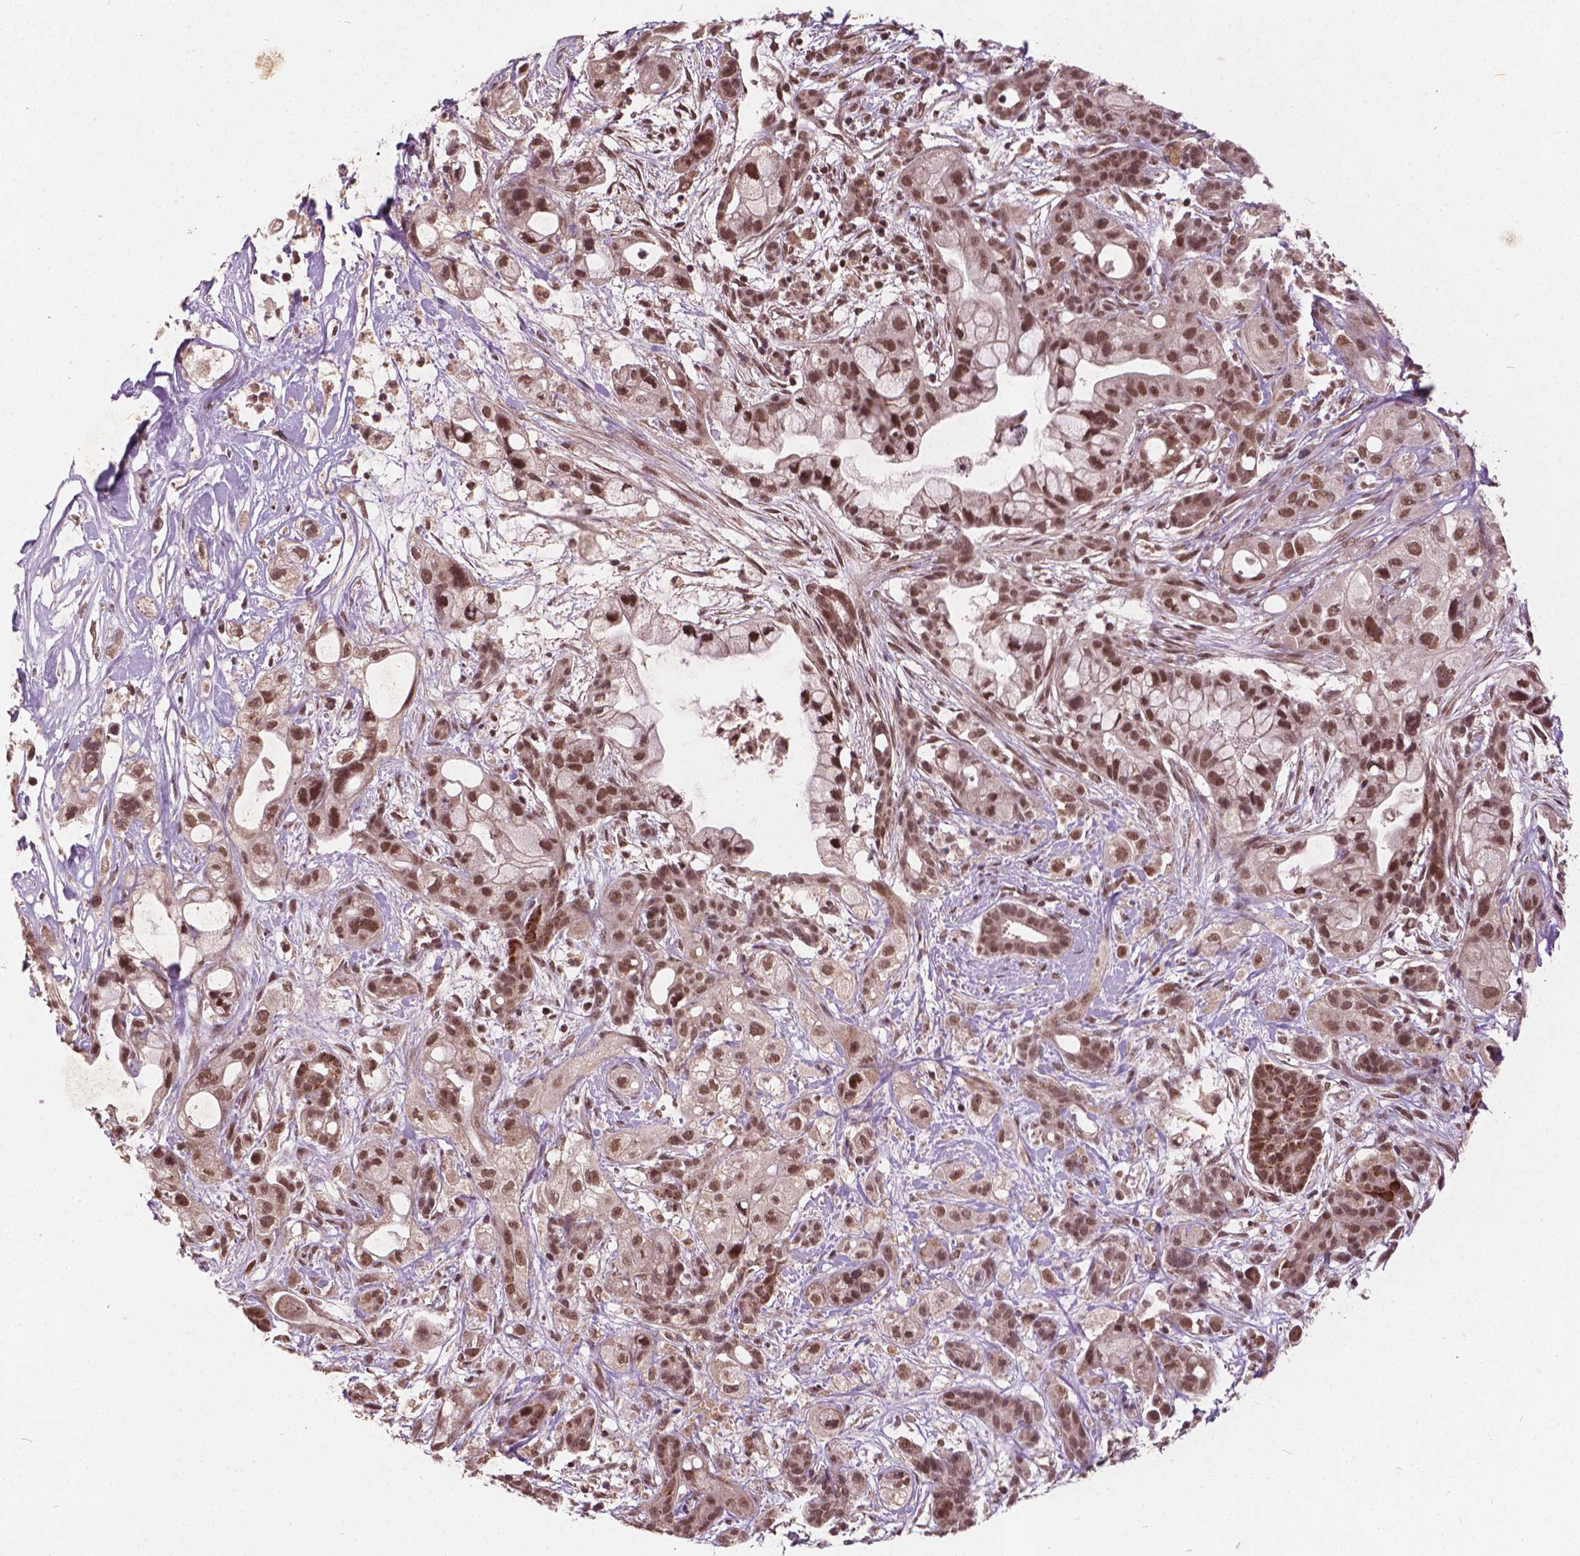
{"staining": {"intensity": "moderate", "quantity": ">75%", "location": "nuclear"}, "tissue": "pancreatic cancer", "cell_type": "Tumor cells", "image_type": "cancer", "snomed": [{"axis": "morphology", "description": "Adenocarcinoma, NOS"}, {"axis": "topography", "description": "Pancreas"}], "caption": "Pancreatic adenocarcinoma stained with DAB (3,3'-diaminobenzidine) immunohistochemistry (IHC) shows medium levels of moderate nuclear expression in about >75% of tumor cells.", "gene": "GPS2", "patient": {"sex": "male", "age": 44}}